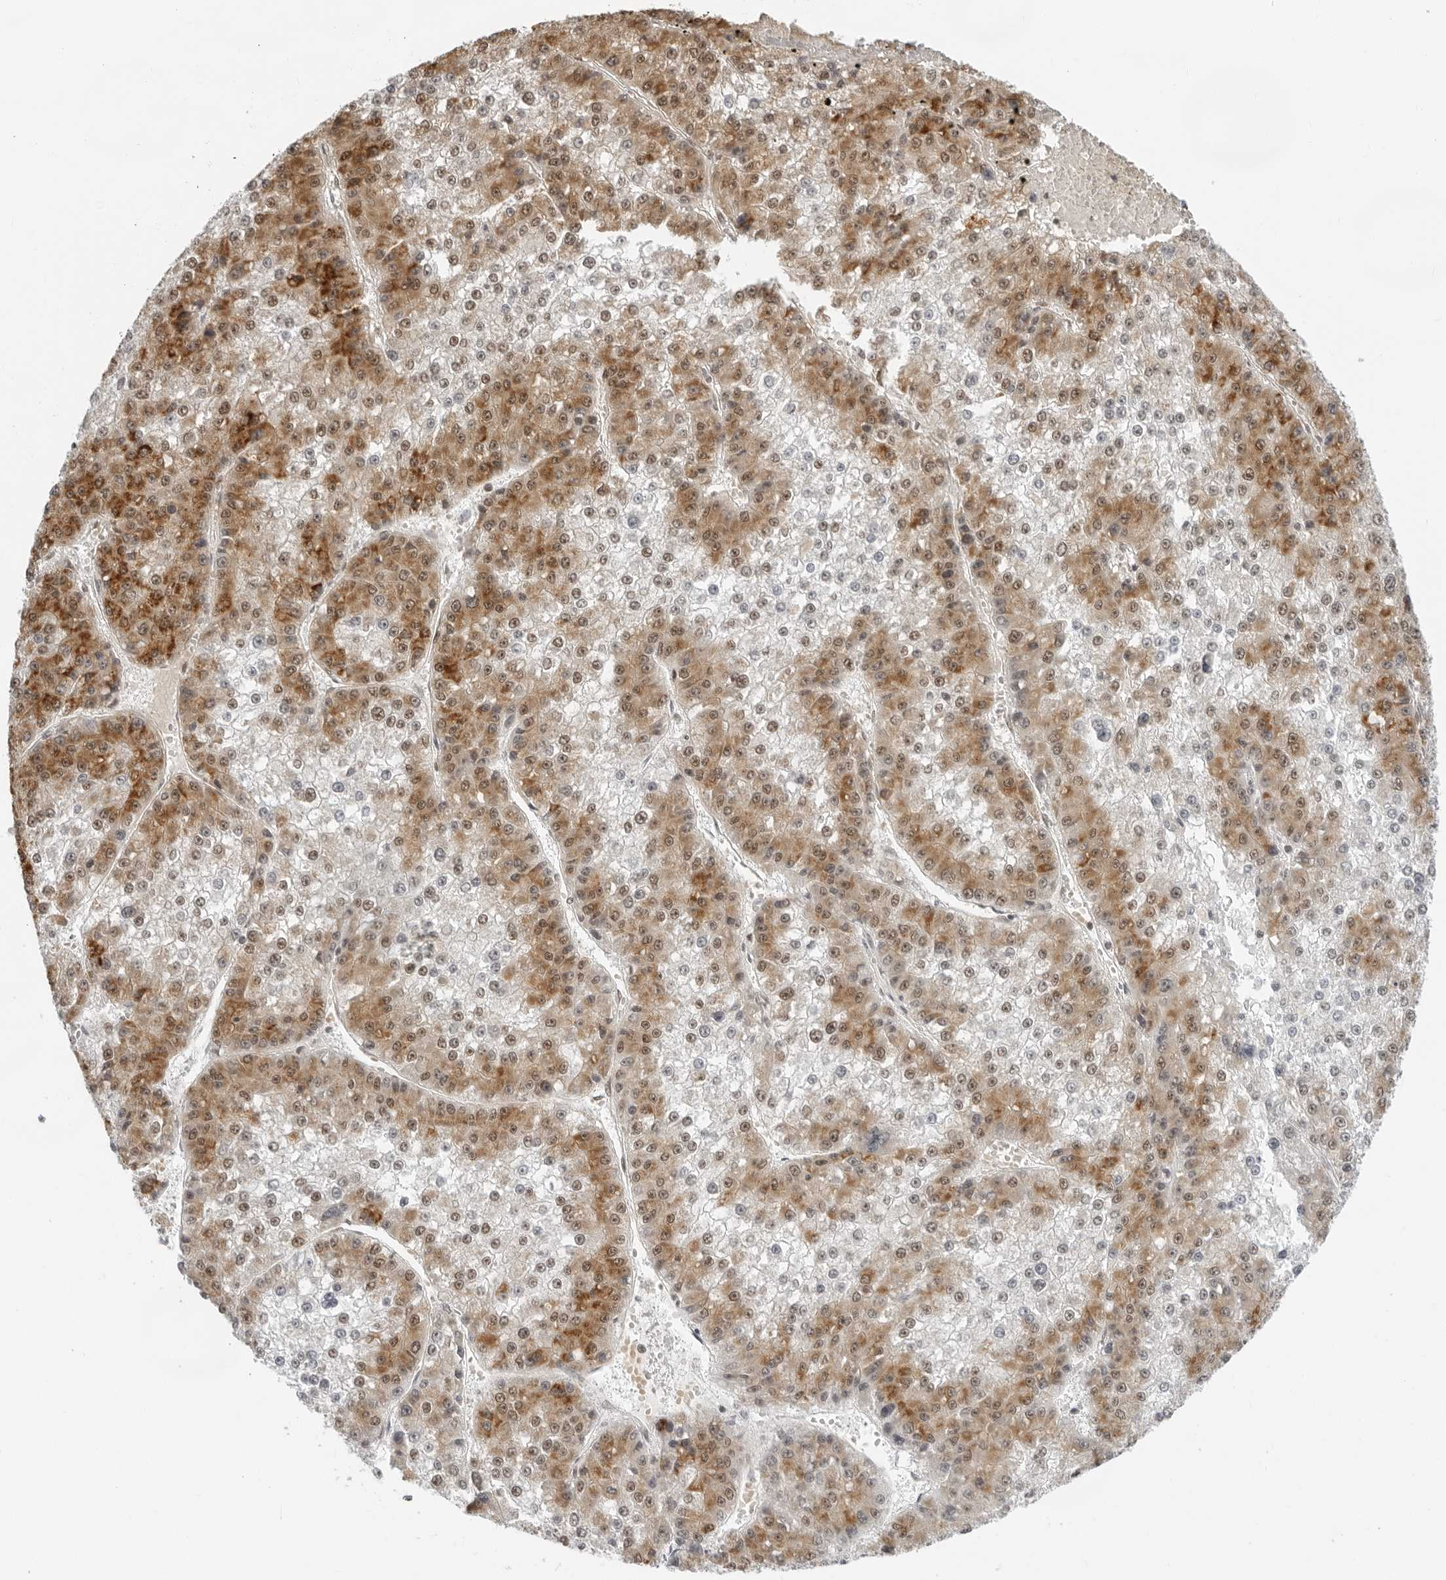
{"staining": {"intensity": "moderate", "quantity": ">75%", "location": "cytoplasmic/membranous,nuclear"}, "tissue": "liver cancer", "cell_type": "Tumor cells", "image_type": "cancer", "snomed": [{"axis": "morphology", "description": "Carcinoma, Hepatocellular, NOS"}, {"axis": "topography", "description": "Liver"}], "caption": "Hepatocellular carcinoma (liver) tissue exhibits moderate cytoplasmic/membranous and nuclear positivity in approximately >75% of tumor cells, visualized by immunohistochemistry. (DAB (3,3'-diaminobenzidine) = brown stain, brightfield microscopy at high magnification).", "gene": "TOX4", "patient": {"sex": "female", "age": 73}}